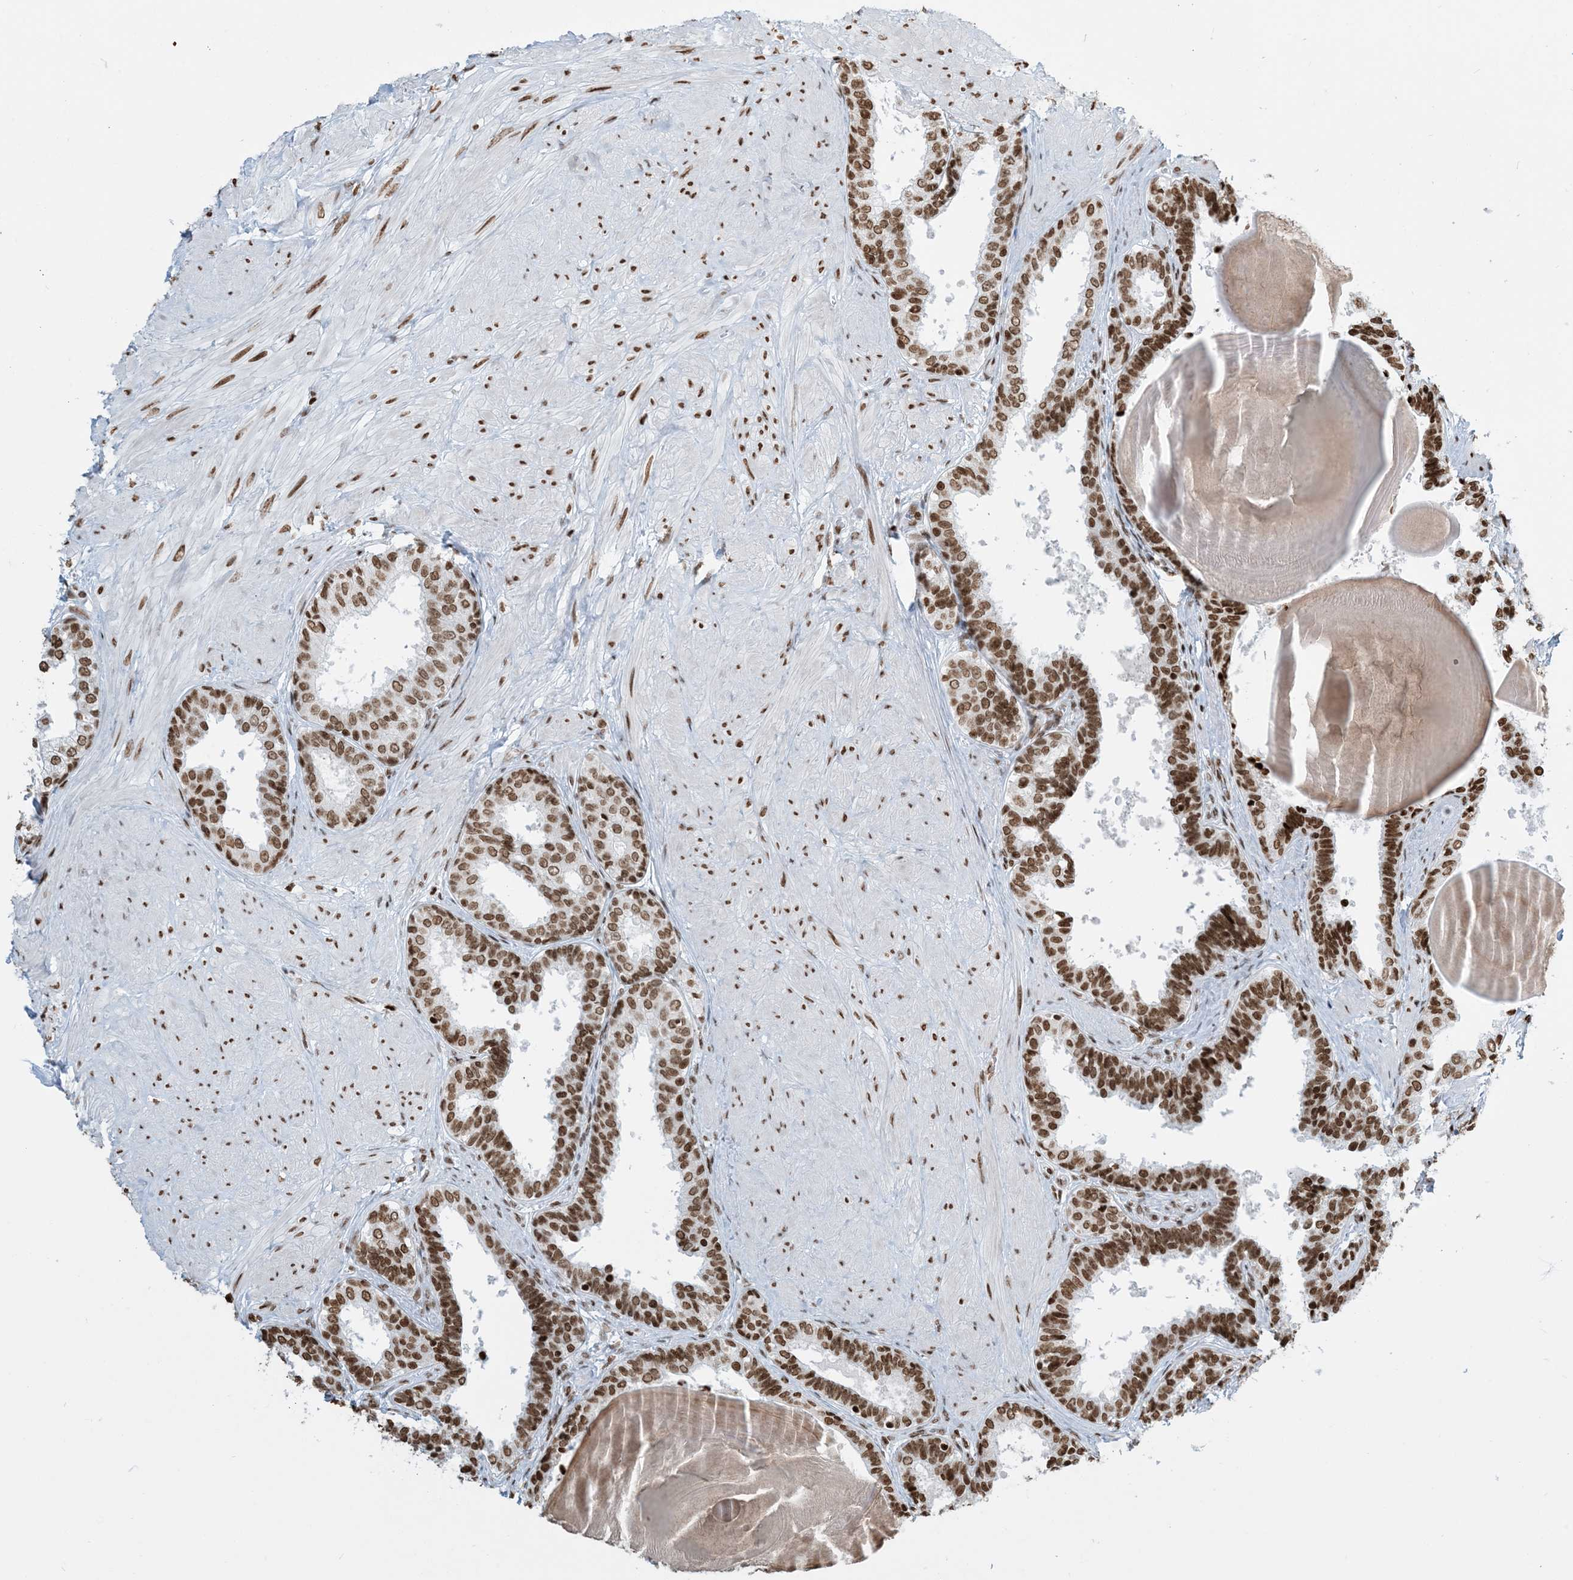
{"staining": {"intensity": "moderate", "quantity": ">75%", "location": "nuclear"}, "tissue": "prostate", "cell_type": "Glandular cells", "image_type": "normal", "snomed": [{"axis": "morphology", "description": "Normal tissue, NOS"}, {"axis": "topography", "description": "Prostate"}], "caption": "A medium amount of moderate nuclear expression is present in approximately >75% of glandular cells in normal prostate. Nuclei are stained in blue.", "gene": "H3", "patient": {"sex": "male", "age": 48}}